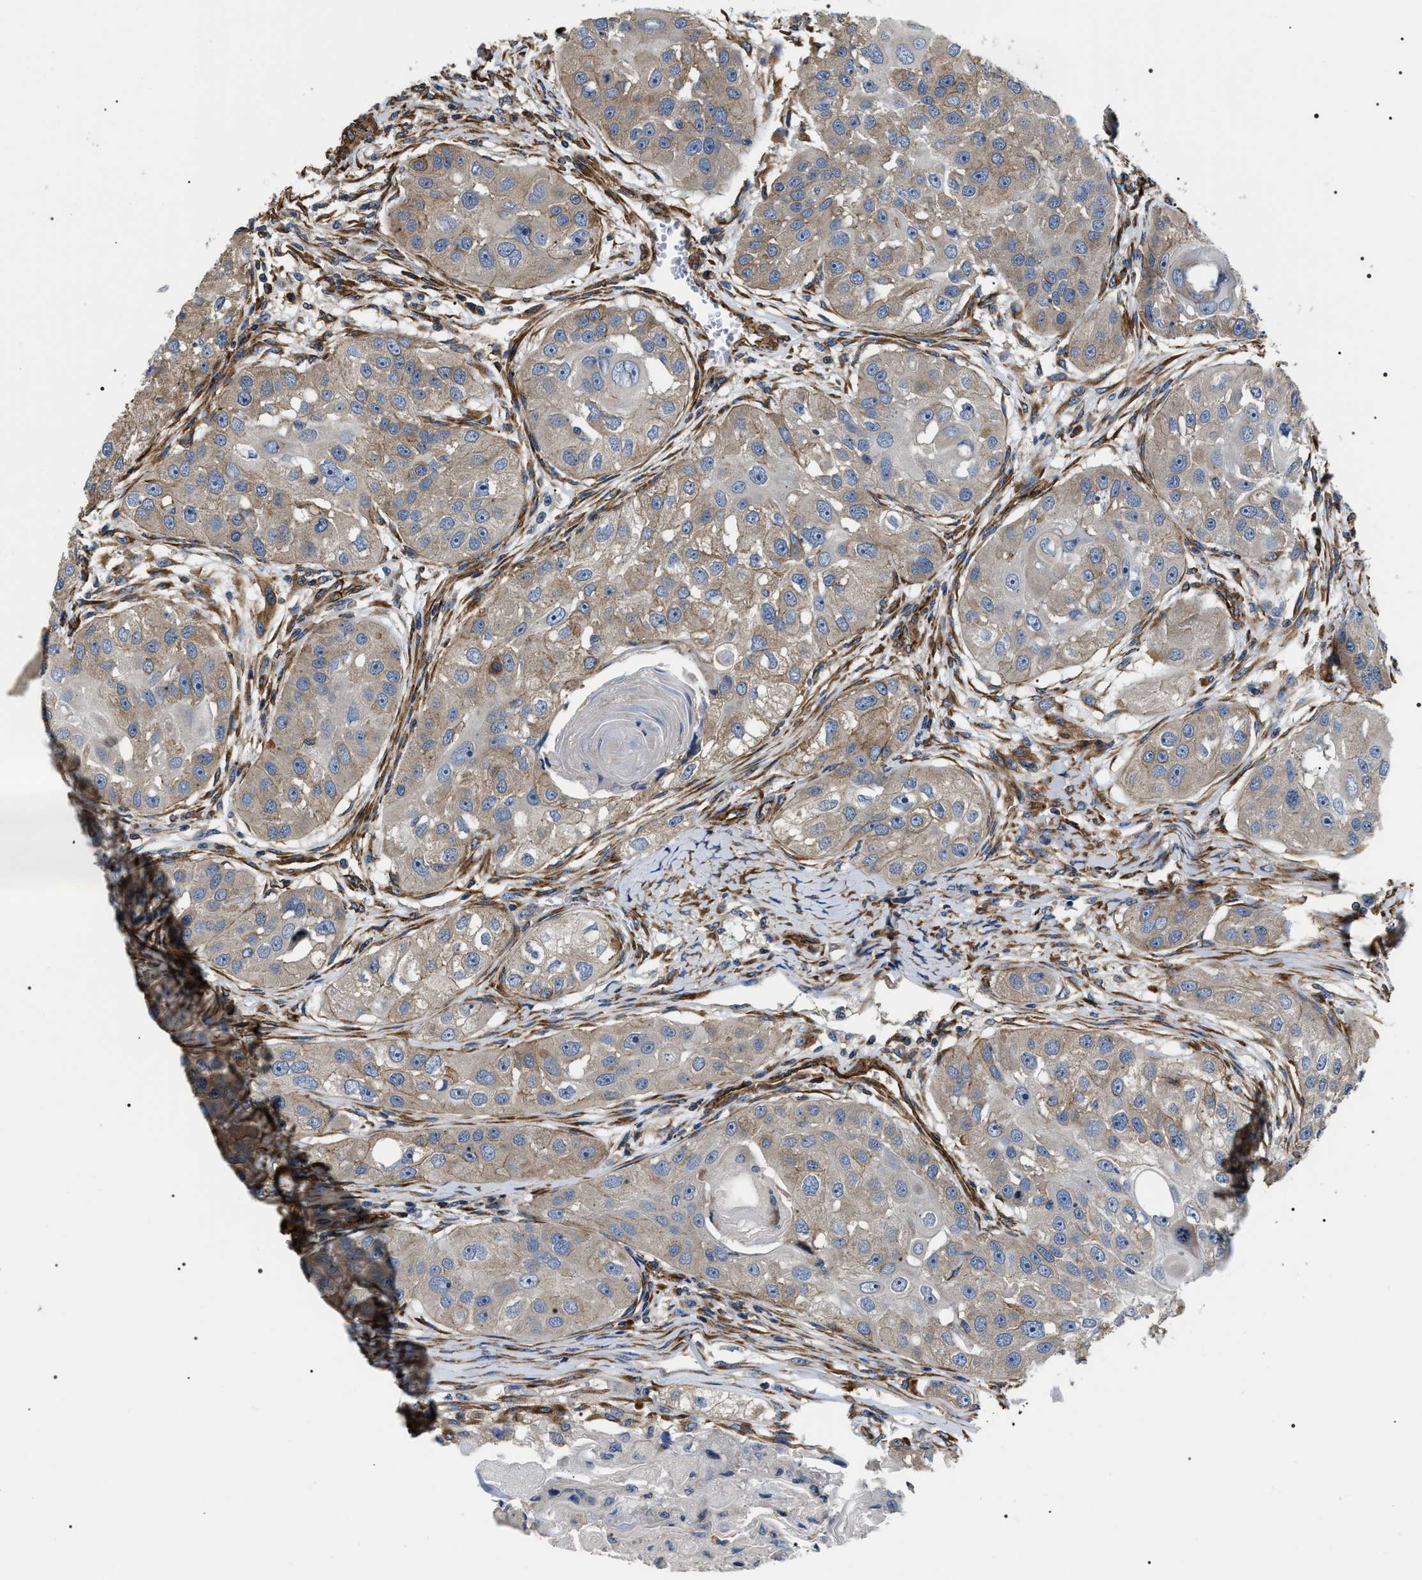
{"staining": {"intensity": "weak", "quantity": "25%-75%", "location": "cytoplasmic/membranous"}, "tissue": "head and neck cancer", "cell_type": "Tumor cells", "image_type": "cancer", "snomed": [{"axis": "morphology", "description": "Normal tissue, NOS"}, {"axis": "morphology", "description": "Squamous cell carcinoma, NOS"}, {"axis": "topography", "description": "Skeletal muscle"}, {"axis": "topography", "description": "Head-Neck"}], "caption": "DAB immunohistochemical staining of human head and neck cancer (squamous cell carcinoma) reveals weak cytoplasmic/membranous protein staining in approximately 25%-75% of tumor cells. (IHC, brightfield microscopy, high magnification).", "gene": "ZC3HAV1L", "patient": {"sex": "male", "age": 51}}